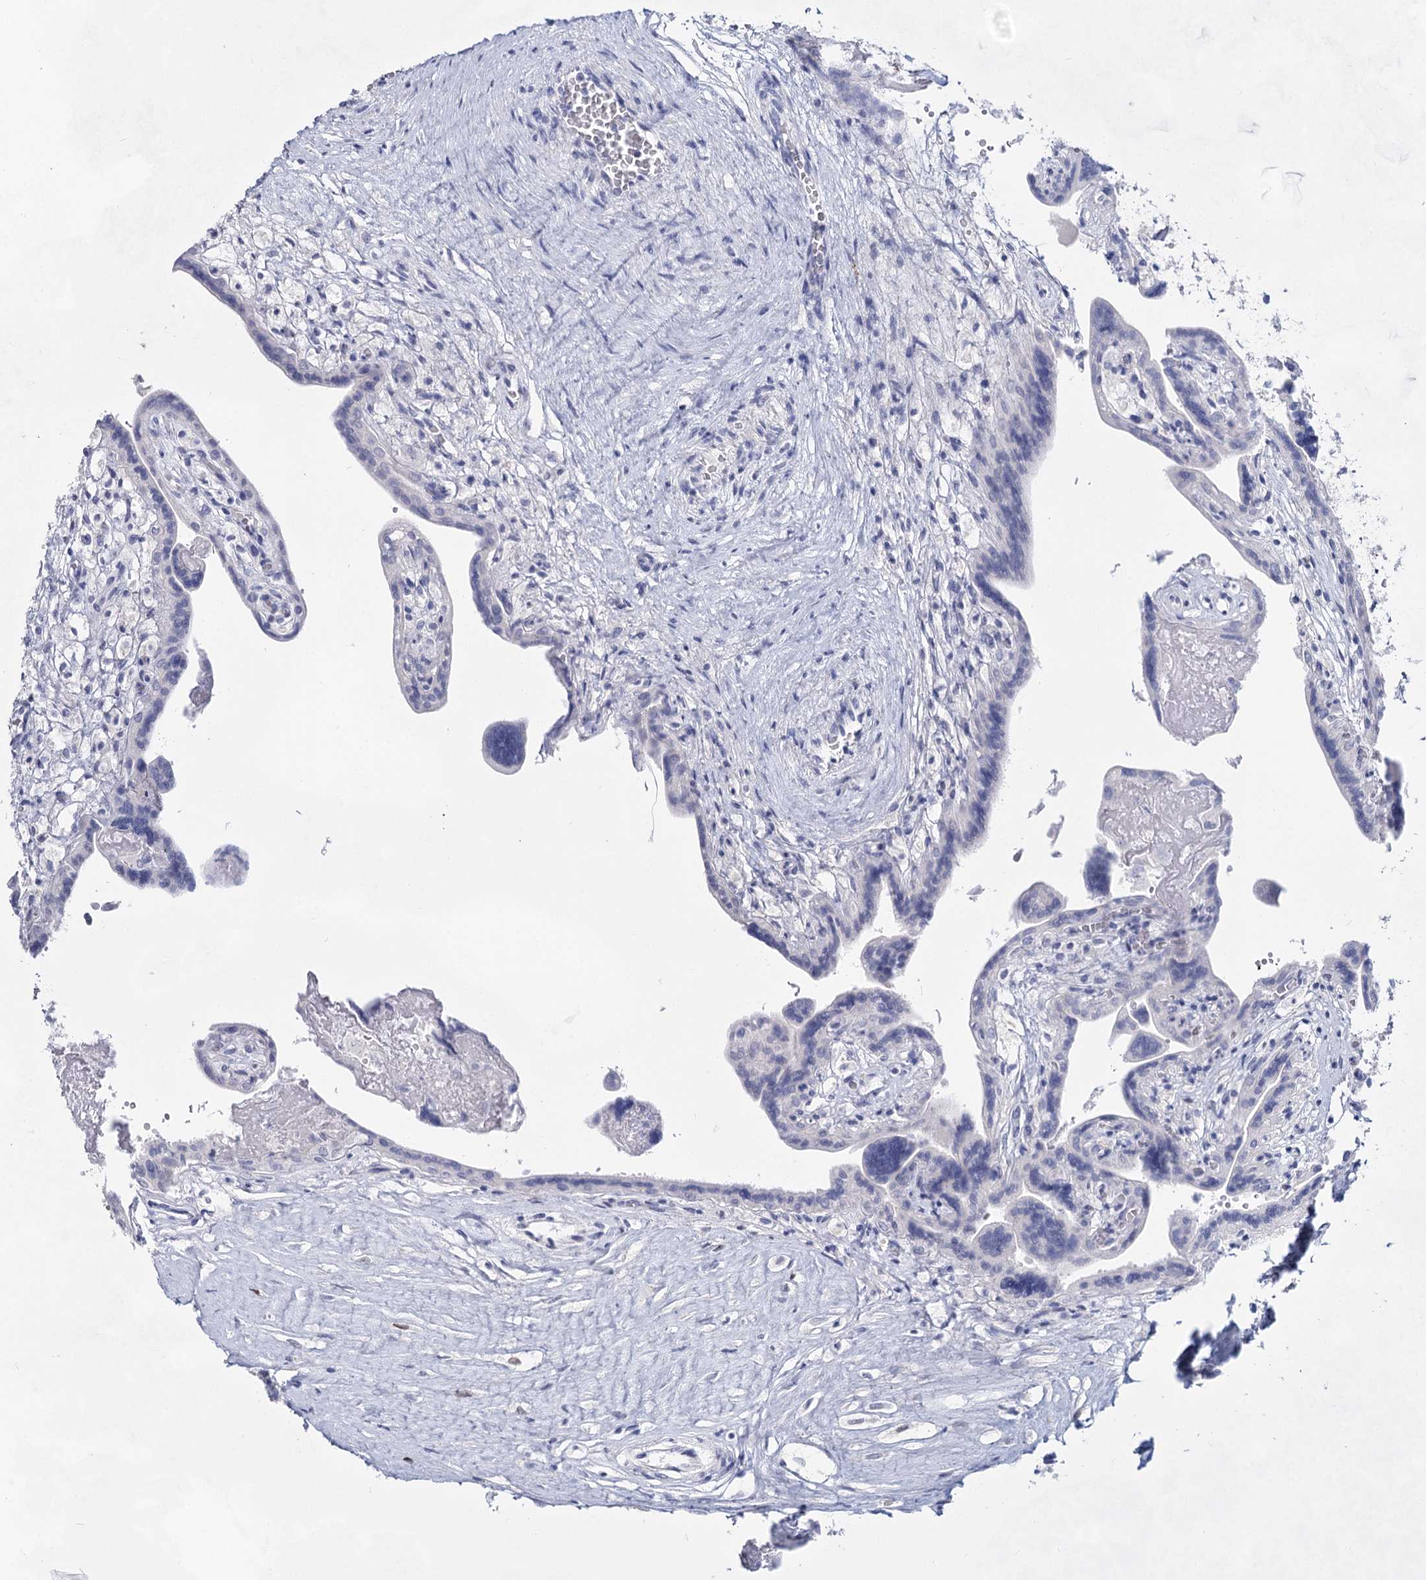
{"staining": {"intensity": "negative", "quantity": "none", "location": "none"}, "tissue": "placenta", "cell_type": "Trophoblastic cells", "image_type": "normal", "snomed": [{"axis": "morphology", "description": "Normal tissue, NOS"}, {"axis": "topography", "description": "Placenta"}], "caption": "Normal placenta was stained to show a protein in brown. There is no significant staining in trophoblastic cells. (DAB (3,3'-diaminobenzidine) IHC, high magnification).", "gene": "SLC17A2", "patient": {"sex": "female", "age": 37}}